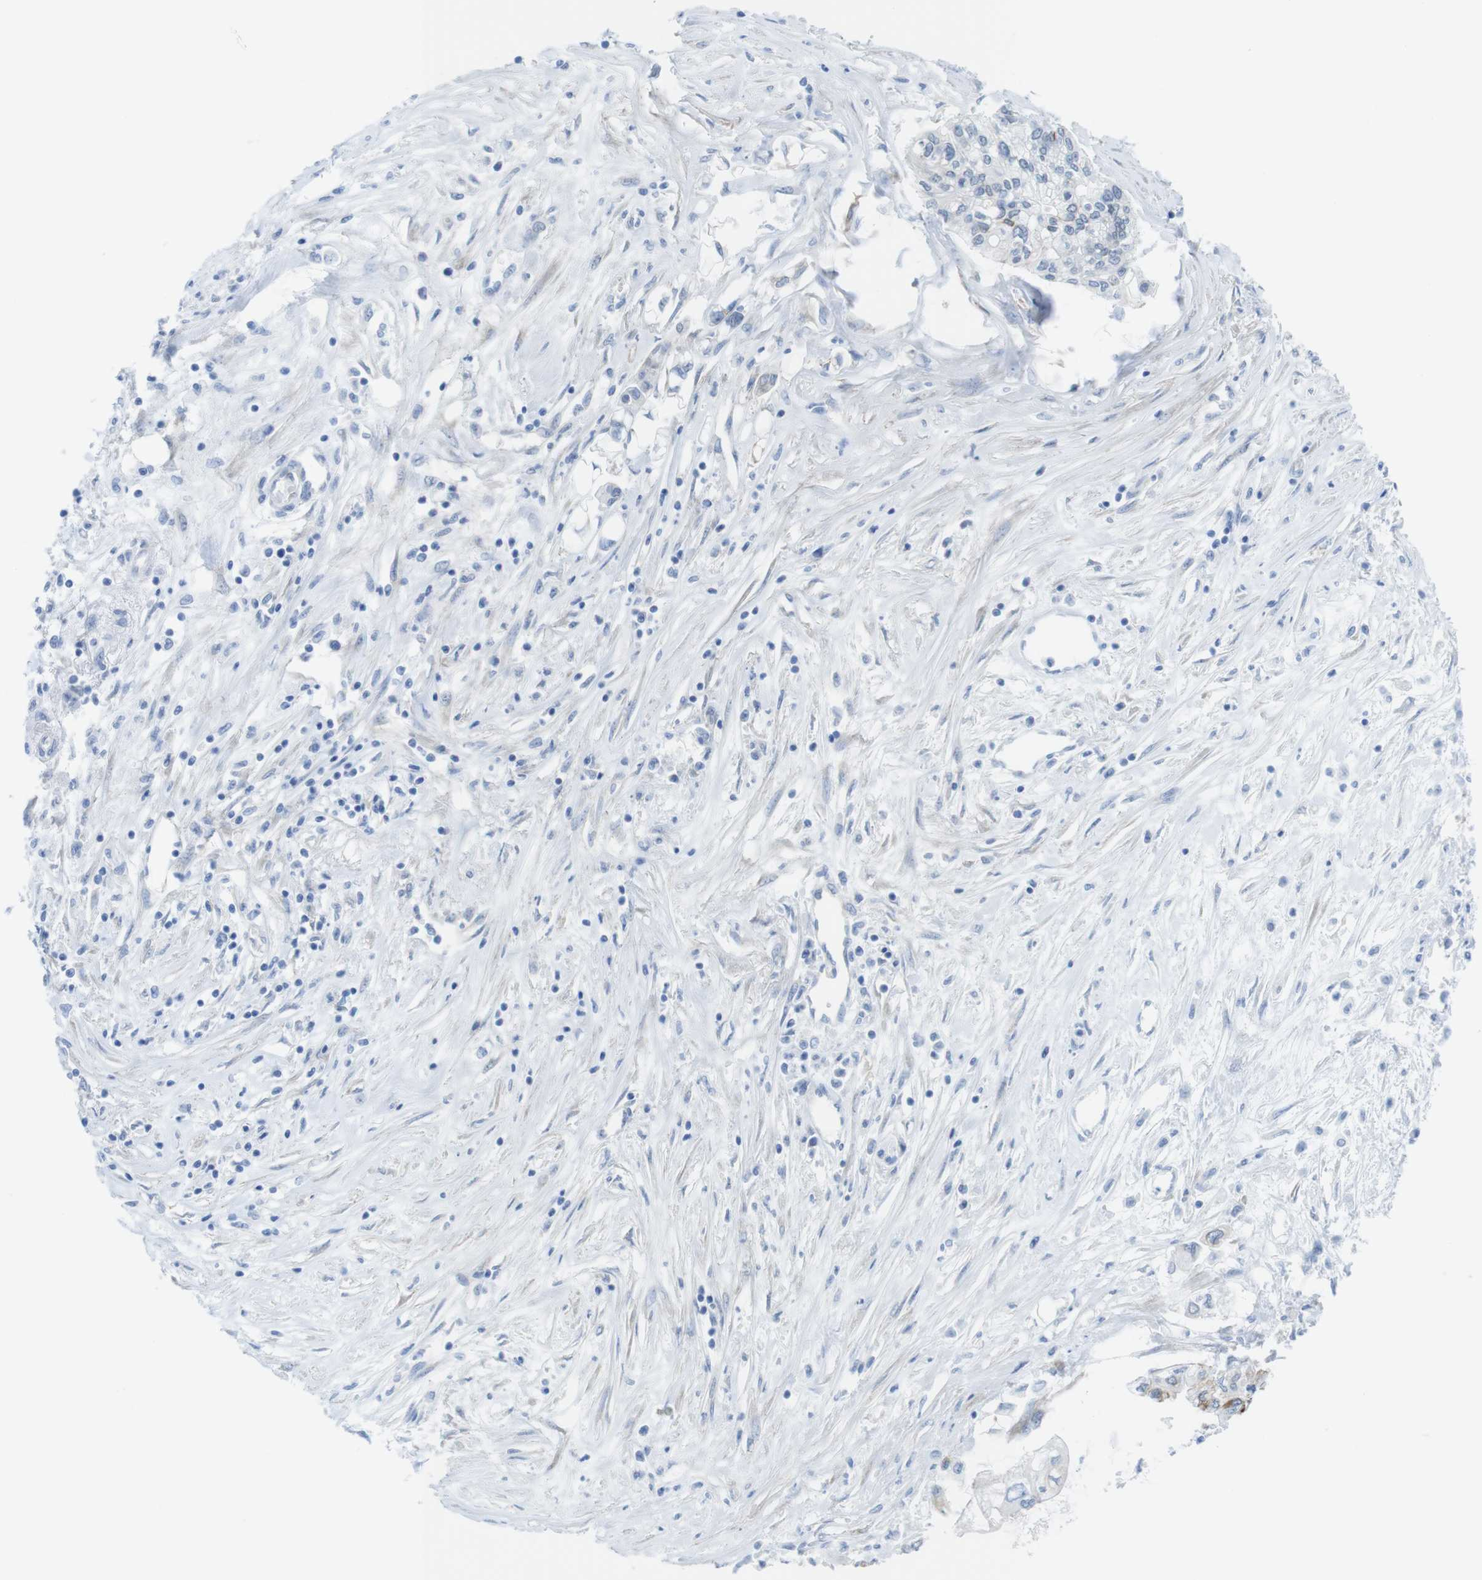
{"staining": {"intensity": "moderate", "quantity": "<25%", "location": "cytoplasmic/membranous"}, "tissue": "pancreatic cancer", "cell_type": "Tumor cells", "image_type": "cancer", "snomed": [{"axis": "morphology", "description": "Adenocarcinoma, NOS"}, {"axis": "topography", "description": "Pancreas"}], "caption": "Human adenocarcinoma (pancreatic) stained for a protein (brown) reveals moderate cytoplasmic/membranous positive expression in approximately <25% of tumor cells.", "gene": "CDH8", "patient": {"sex": "female", "age": 77}}